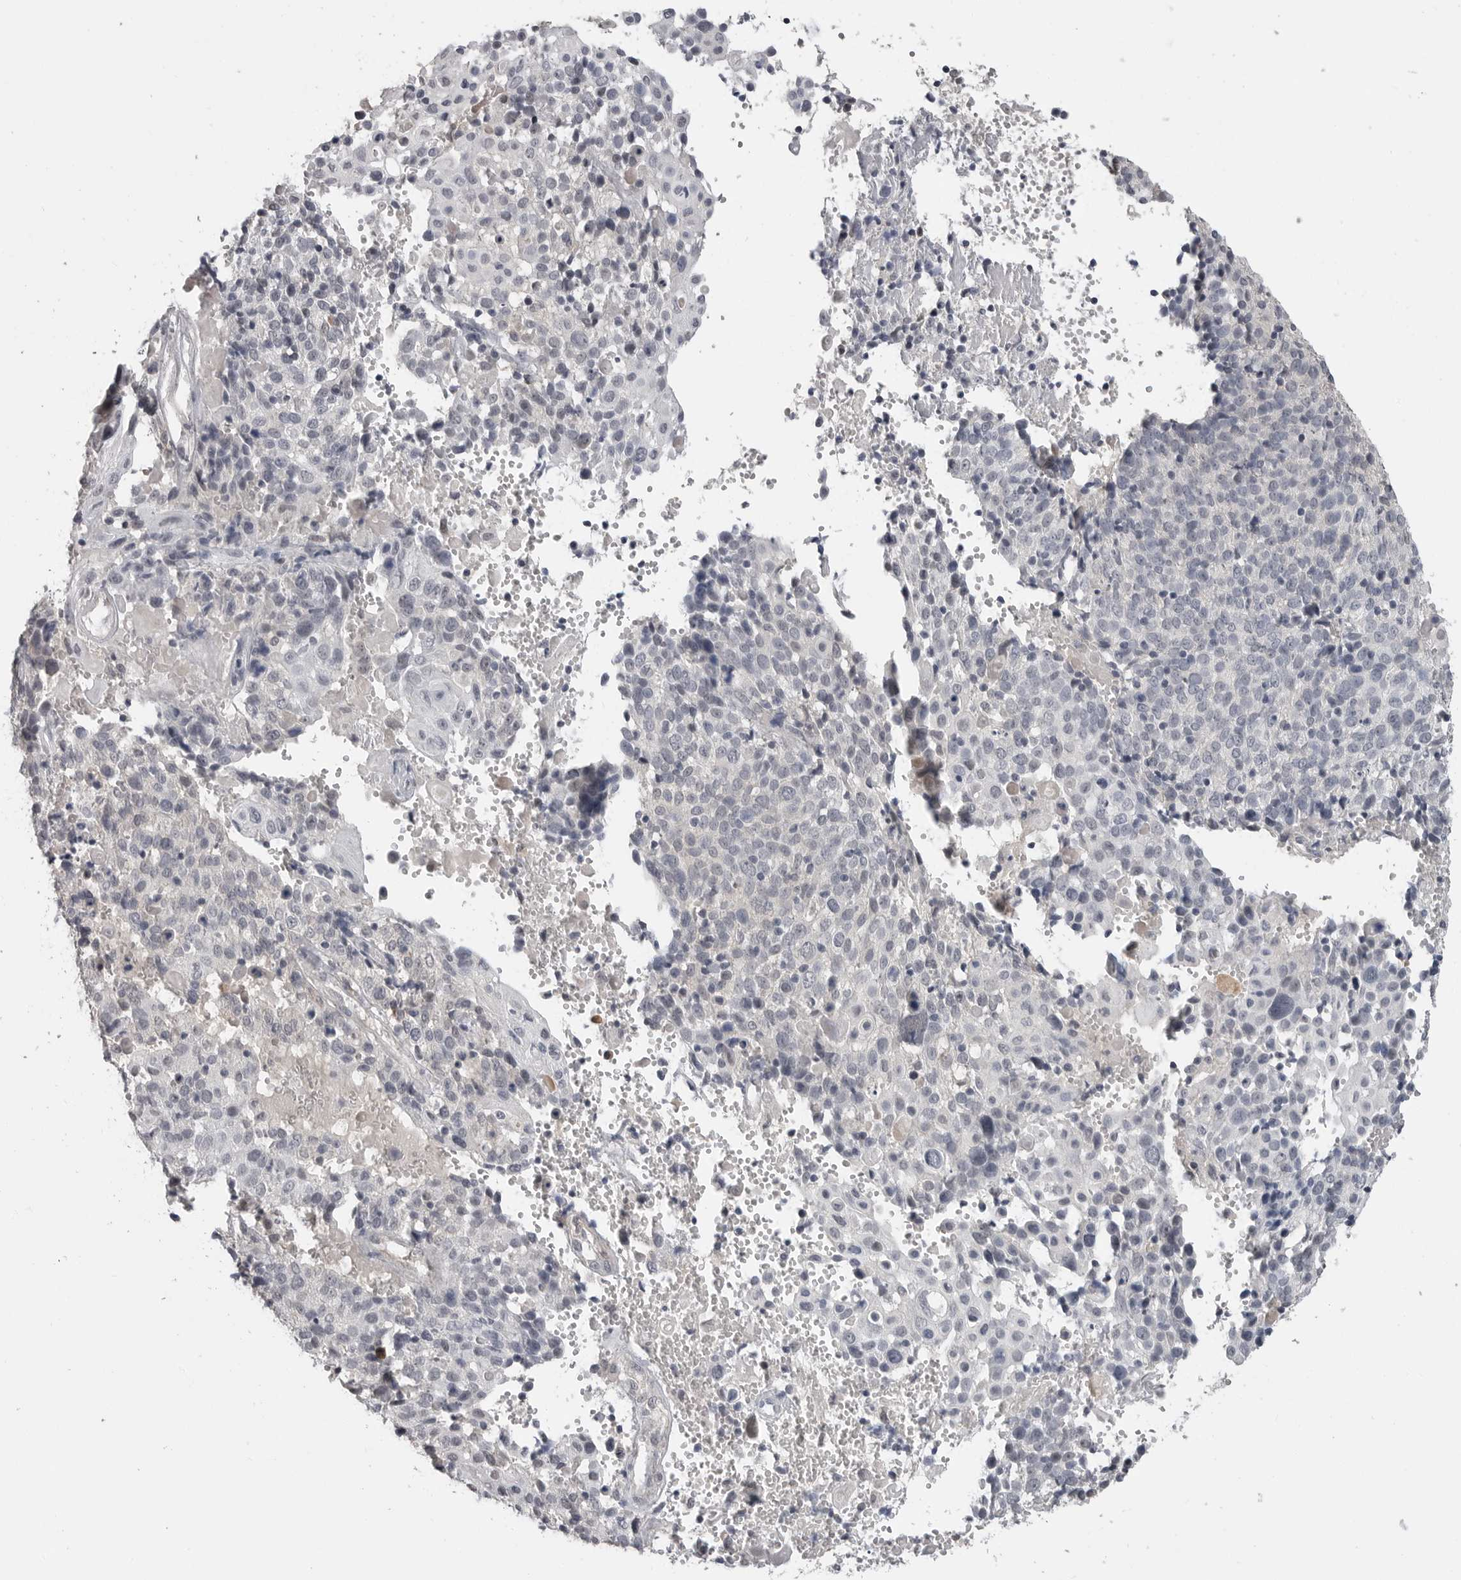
{"staining": {"intensity": "negative", "quantity": "none", "location": "none"}, "tissue": "cervical cancer", "cell_type": "Tumor cells", "image_type": "cancer", "snomed": [{"axis": "morphology", "description": "Squamous cell carcinoma, NOS"}, {"axis": "topography", "description": "Cervix"}], "caption": "A micrograph of human cervical cancer (squamous cell carcinoma) is negative for staining in tumor cells.", "gene": "PLEKHF1", "patient": {"sex": "female", "age": 74}}